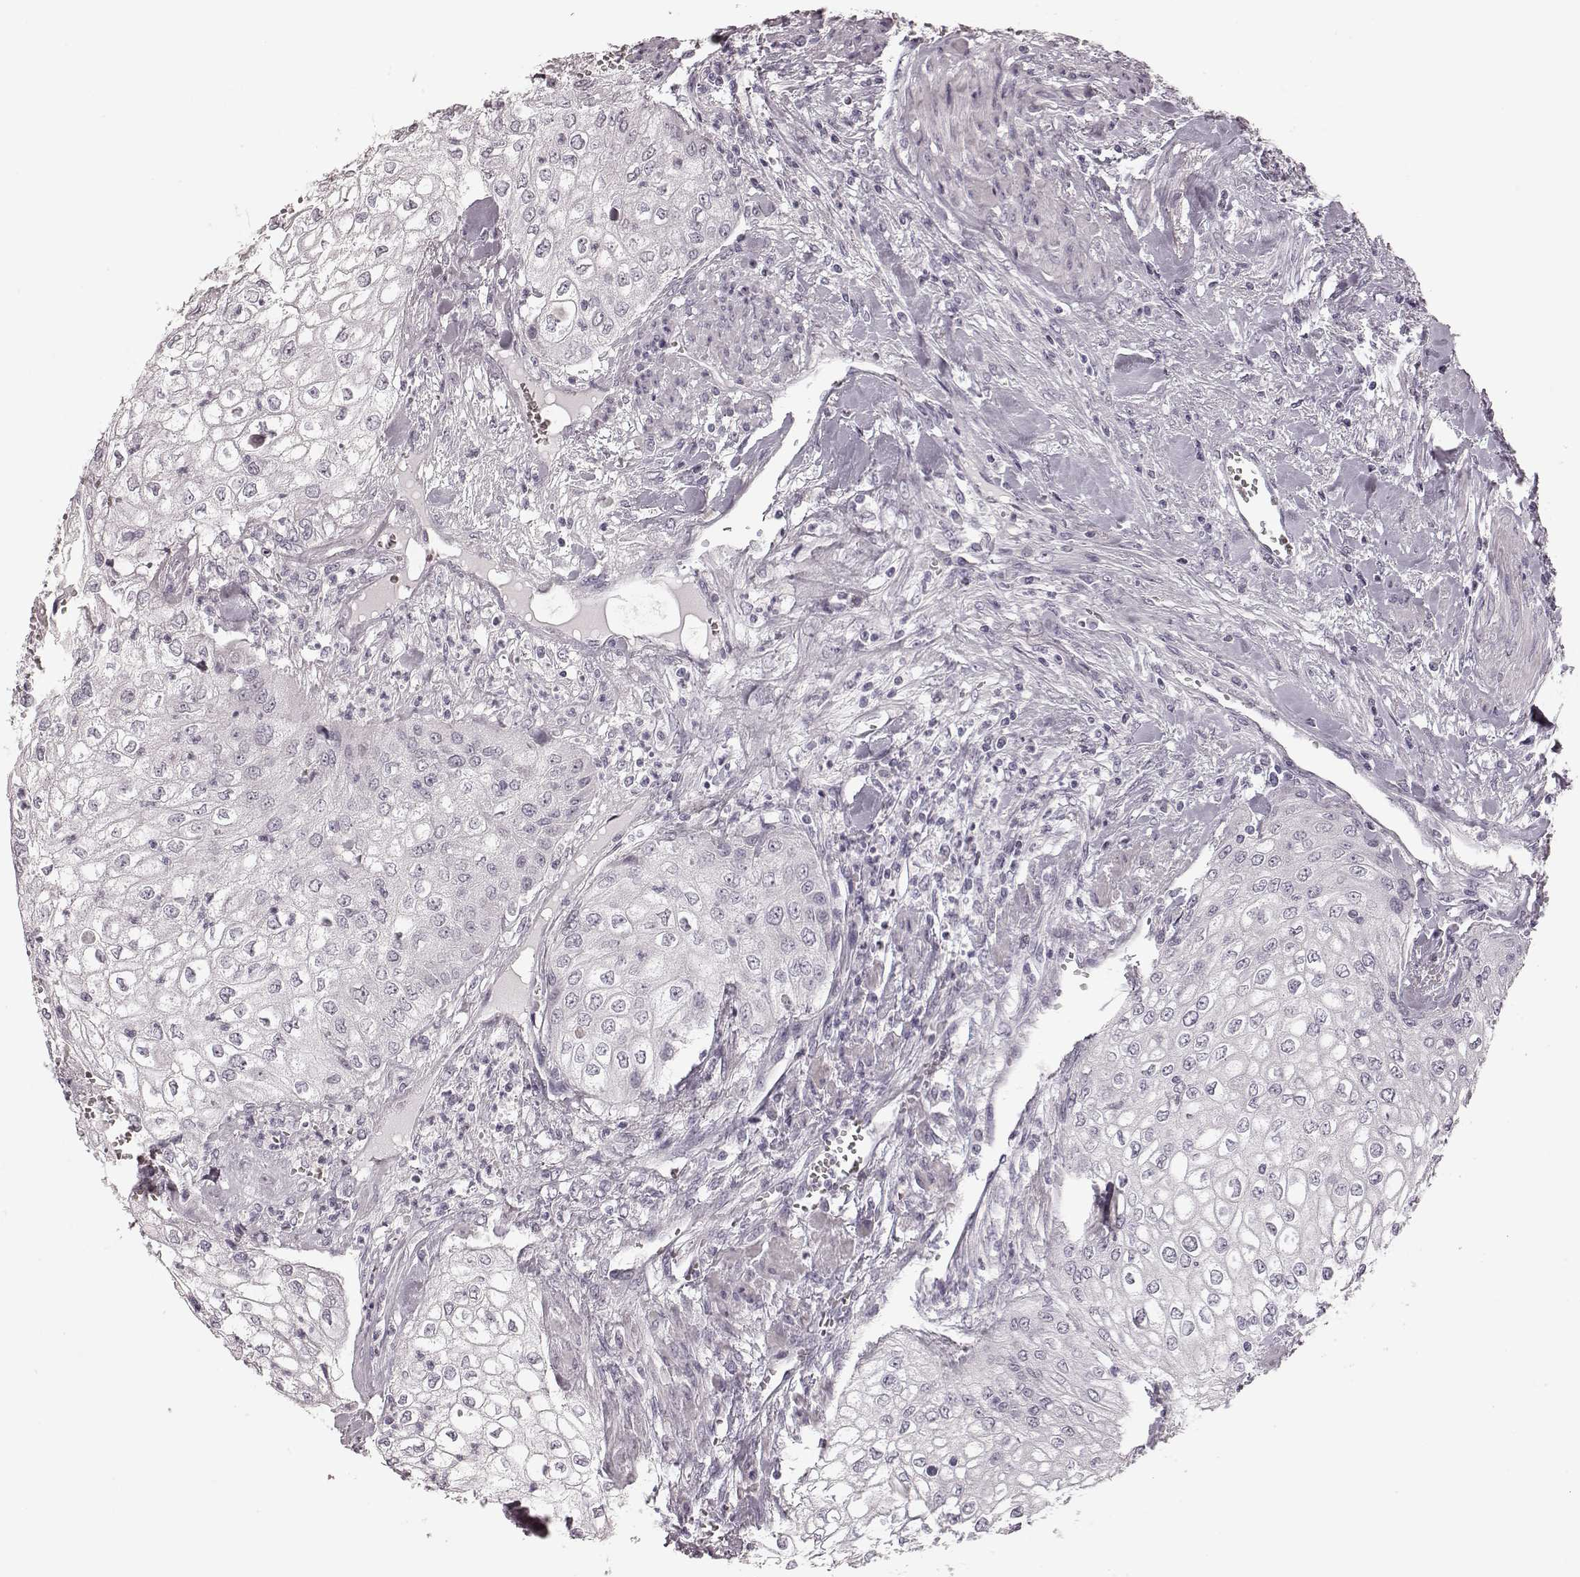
{"staining": {"intensity": "negative", "quantity": "none", "location": "none"}, "tissue": "urothelial cancer", "cell_type": "Tumor cells", "image_type": "cancer", "snomed": [{"axis": "morphology", "description": "Urothelial carcinoma, High grade"}, {"axis": "topography", "description": "Urinary bladder"}], "caption": "Urothelial cancer was stained to show a protein in brown. There is no significant staining in tumor cells.", "gene": "ZNF433", "patient": {"sex": "male", "age": 62}}